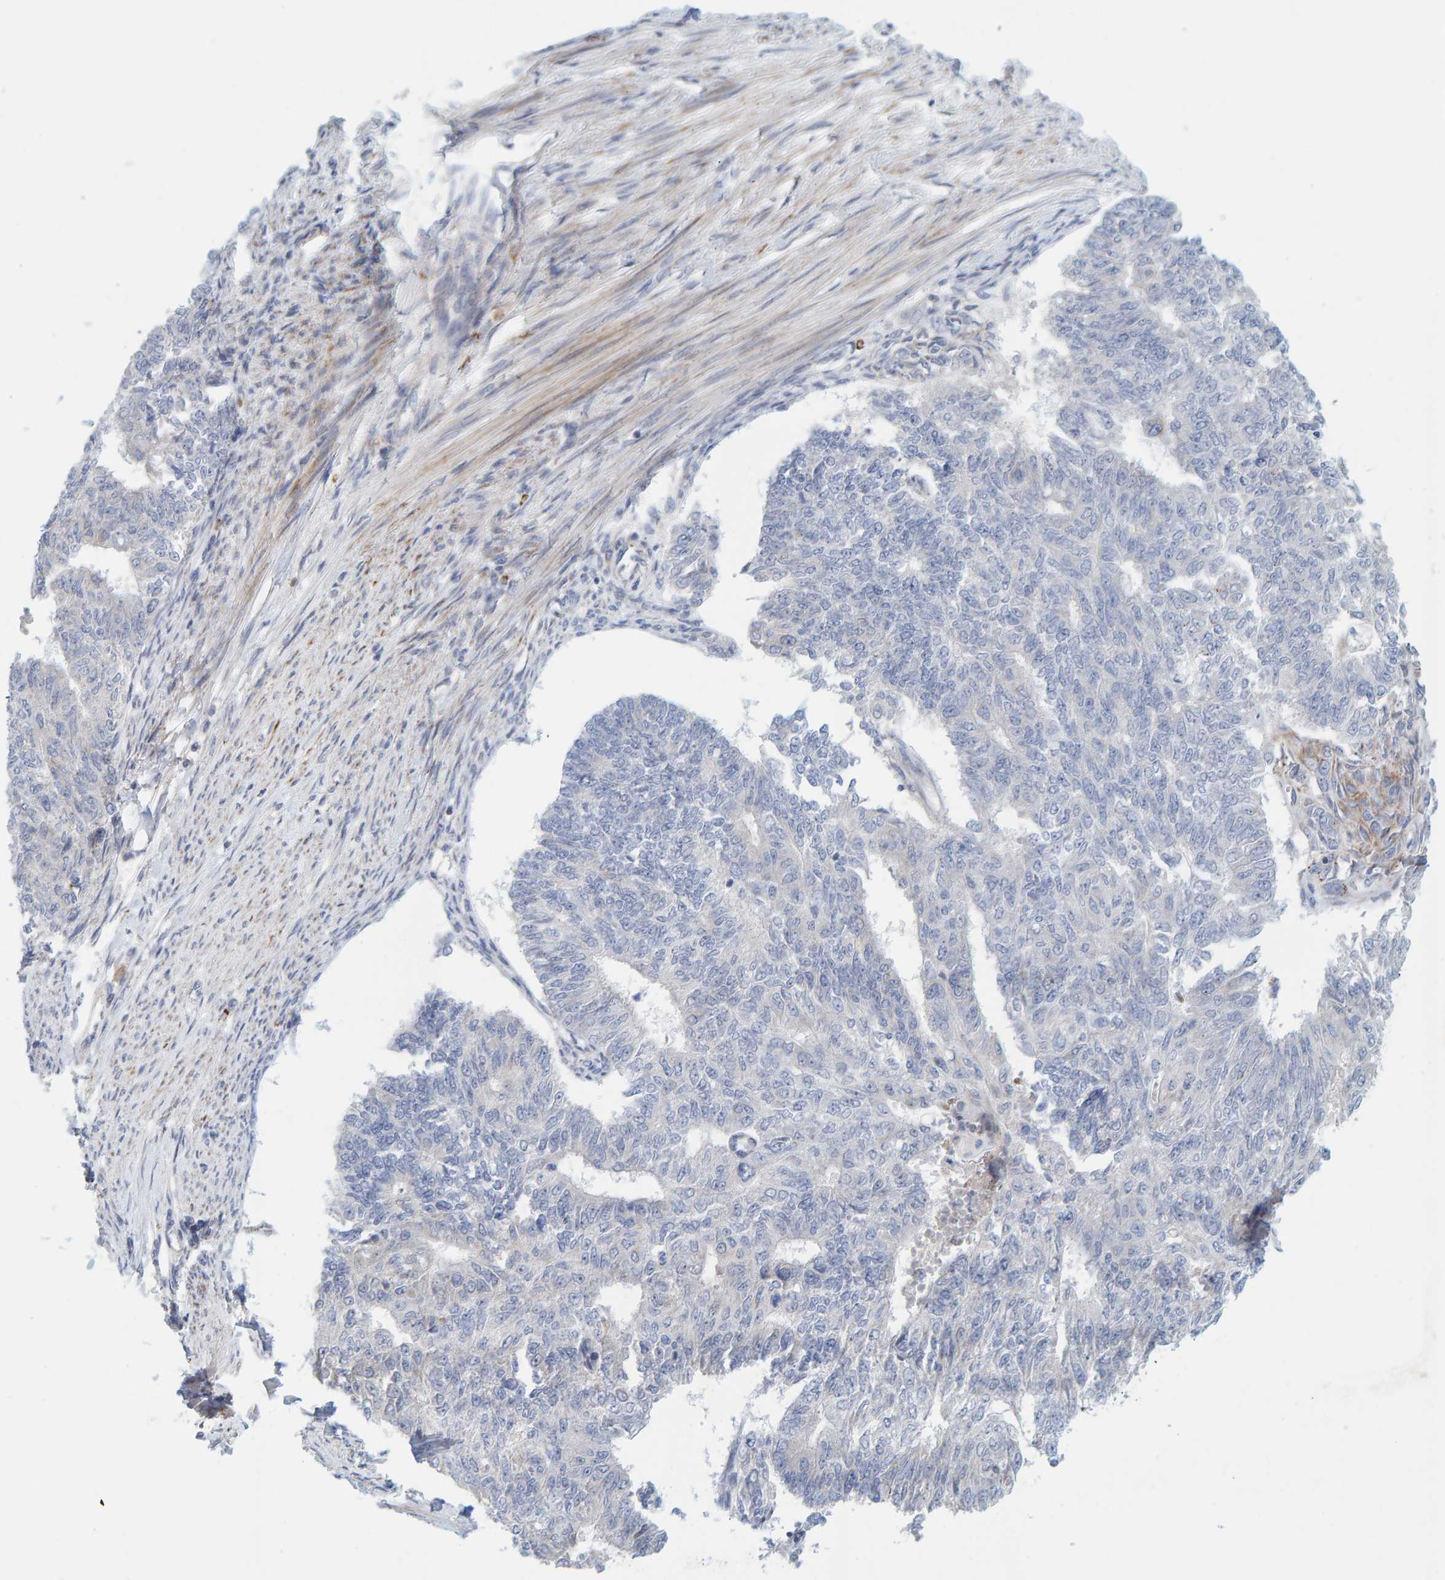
{"staining": {"intensity": "negative", "quantity": "none", "location": "none"}, "tissue": "endometrial cancer", "cell_type": "Tumor cells", "image_type": "cancer", "snomed": [{"axis": "morphology", "description": "Adenocarcinoma, NOS"}, {"axis": "topography", "description": "Endometrium"}], "caption": "Immunohistochemistry image of neoplastic tissue: human endometrial cancer stained with DAB reveals no significant protein staining in tumor cells. (DAB immunohistochemistry (IHC) visualized using brightfield microscopy, high magnification).", "gene": "ZC3H3", "patient": {"sex": "female", "age": 32}}